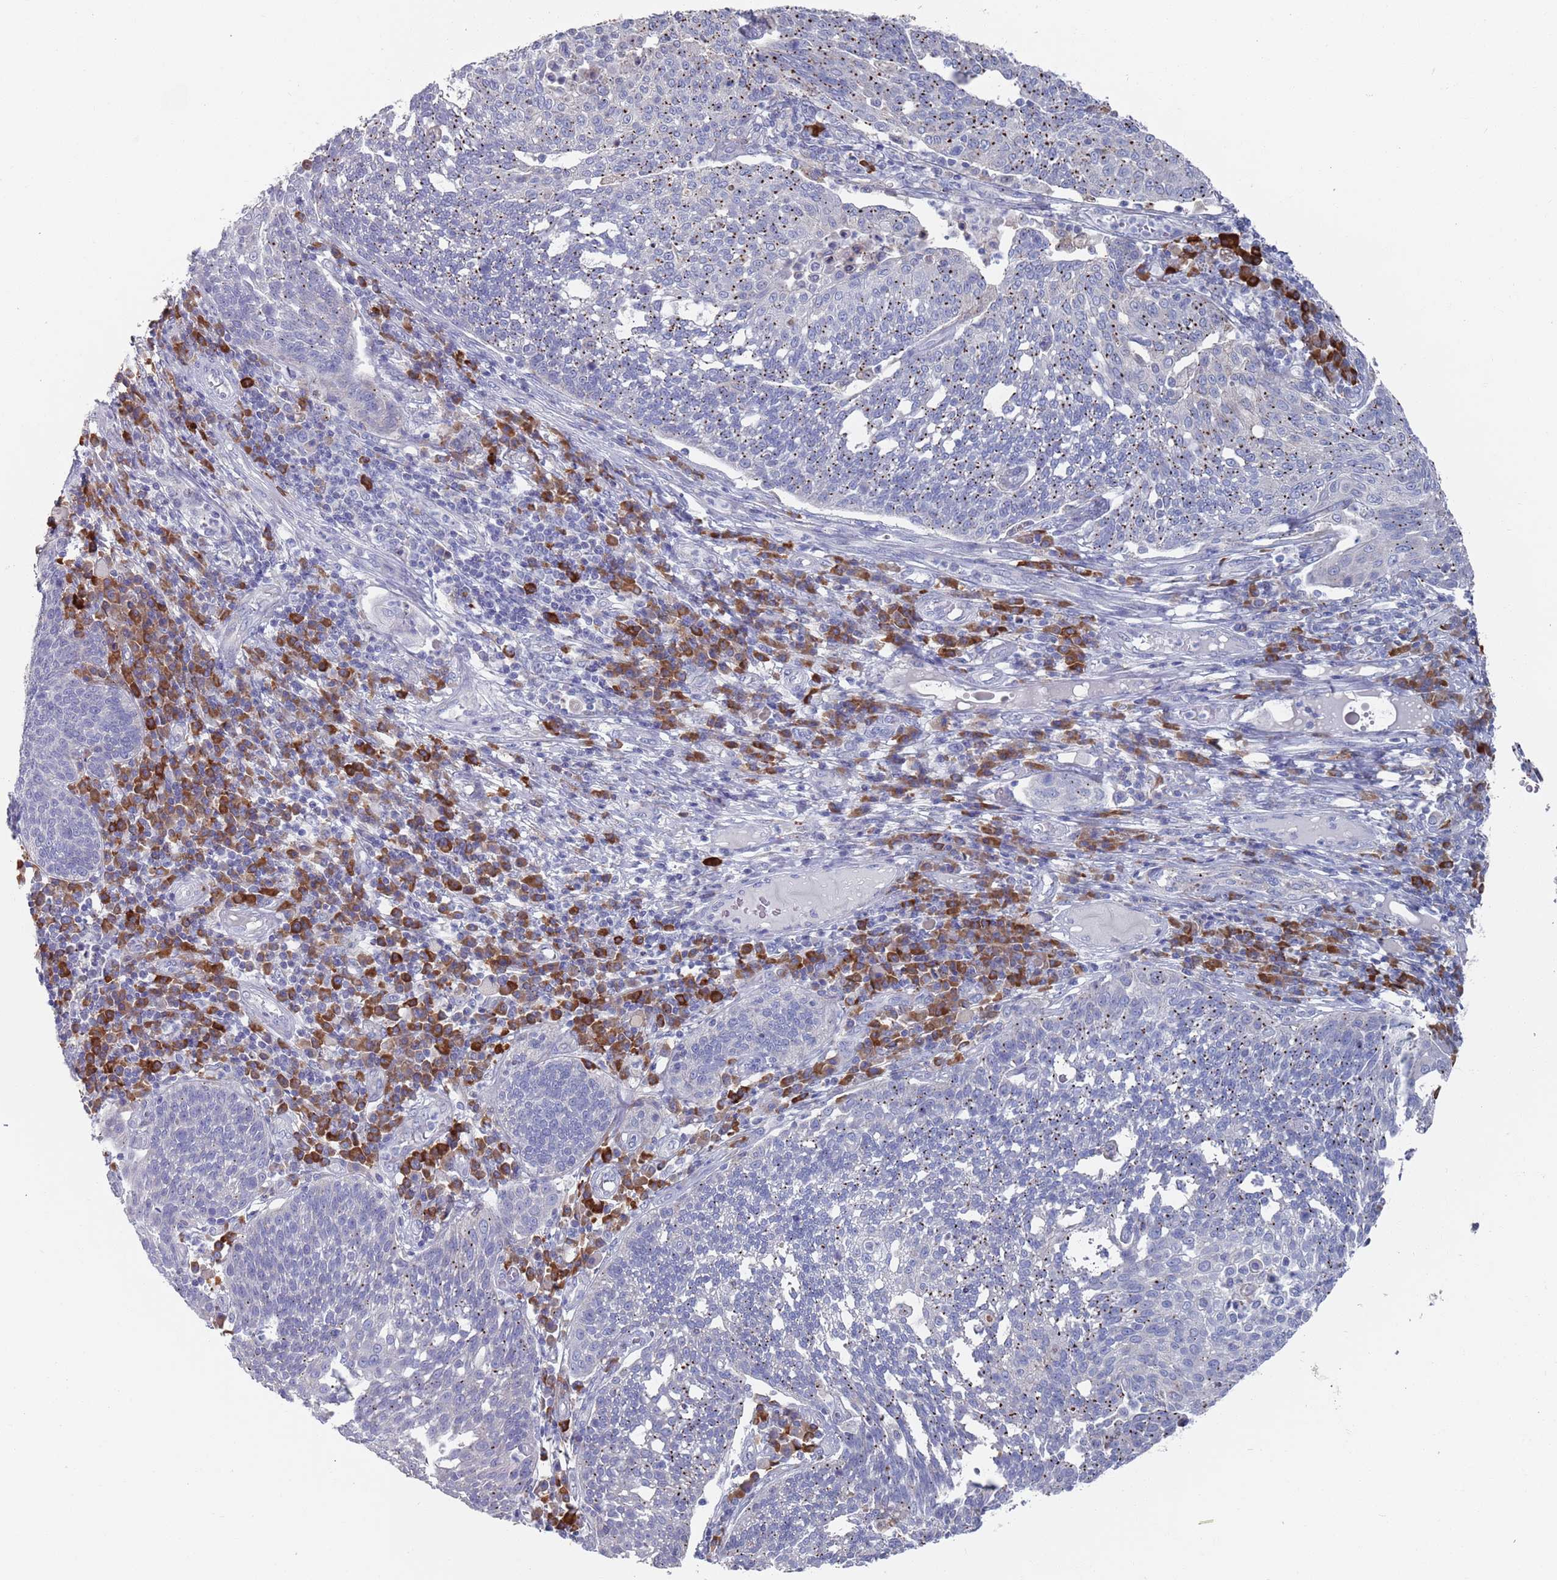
{"staining": {"intensity": "moderate", "quantity": "25%-75%", "location": "cytoplasmic/membranous"}, "tissue": "cervical cancer", "cell_type": "Tumor cells", "image_type": "cancer", "snomed": [{"axis": "morphology", "description": "Squamous cell carcinoma, NOS"}, {"axis": "topography", "description": "Cervix"}], "caption": "The image reveals immunohistochemical staining of squamous cell carcinoma (cervical). There is moderate cytoplasmic/membranous staining is seen in about 25%-75% of tumor cells.", "gene": "MAT1A", "patient": {"sex": "female", "age": 34}}